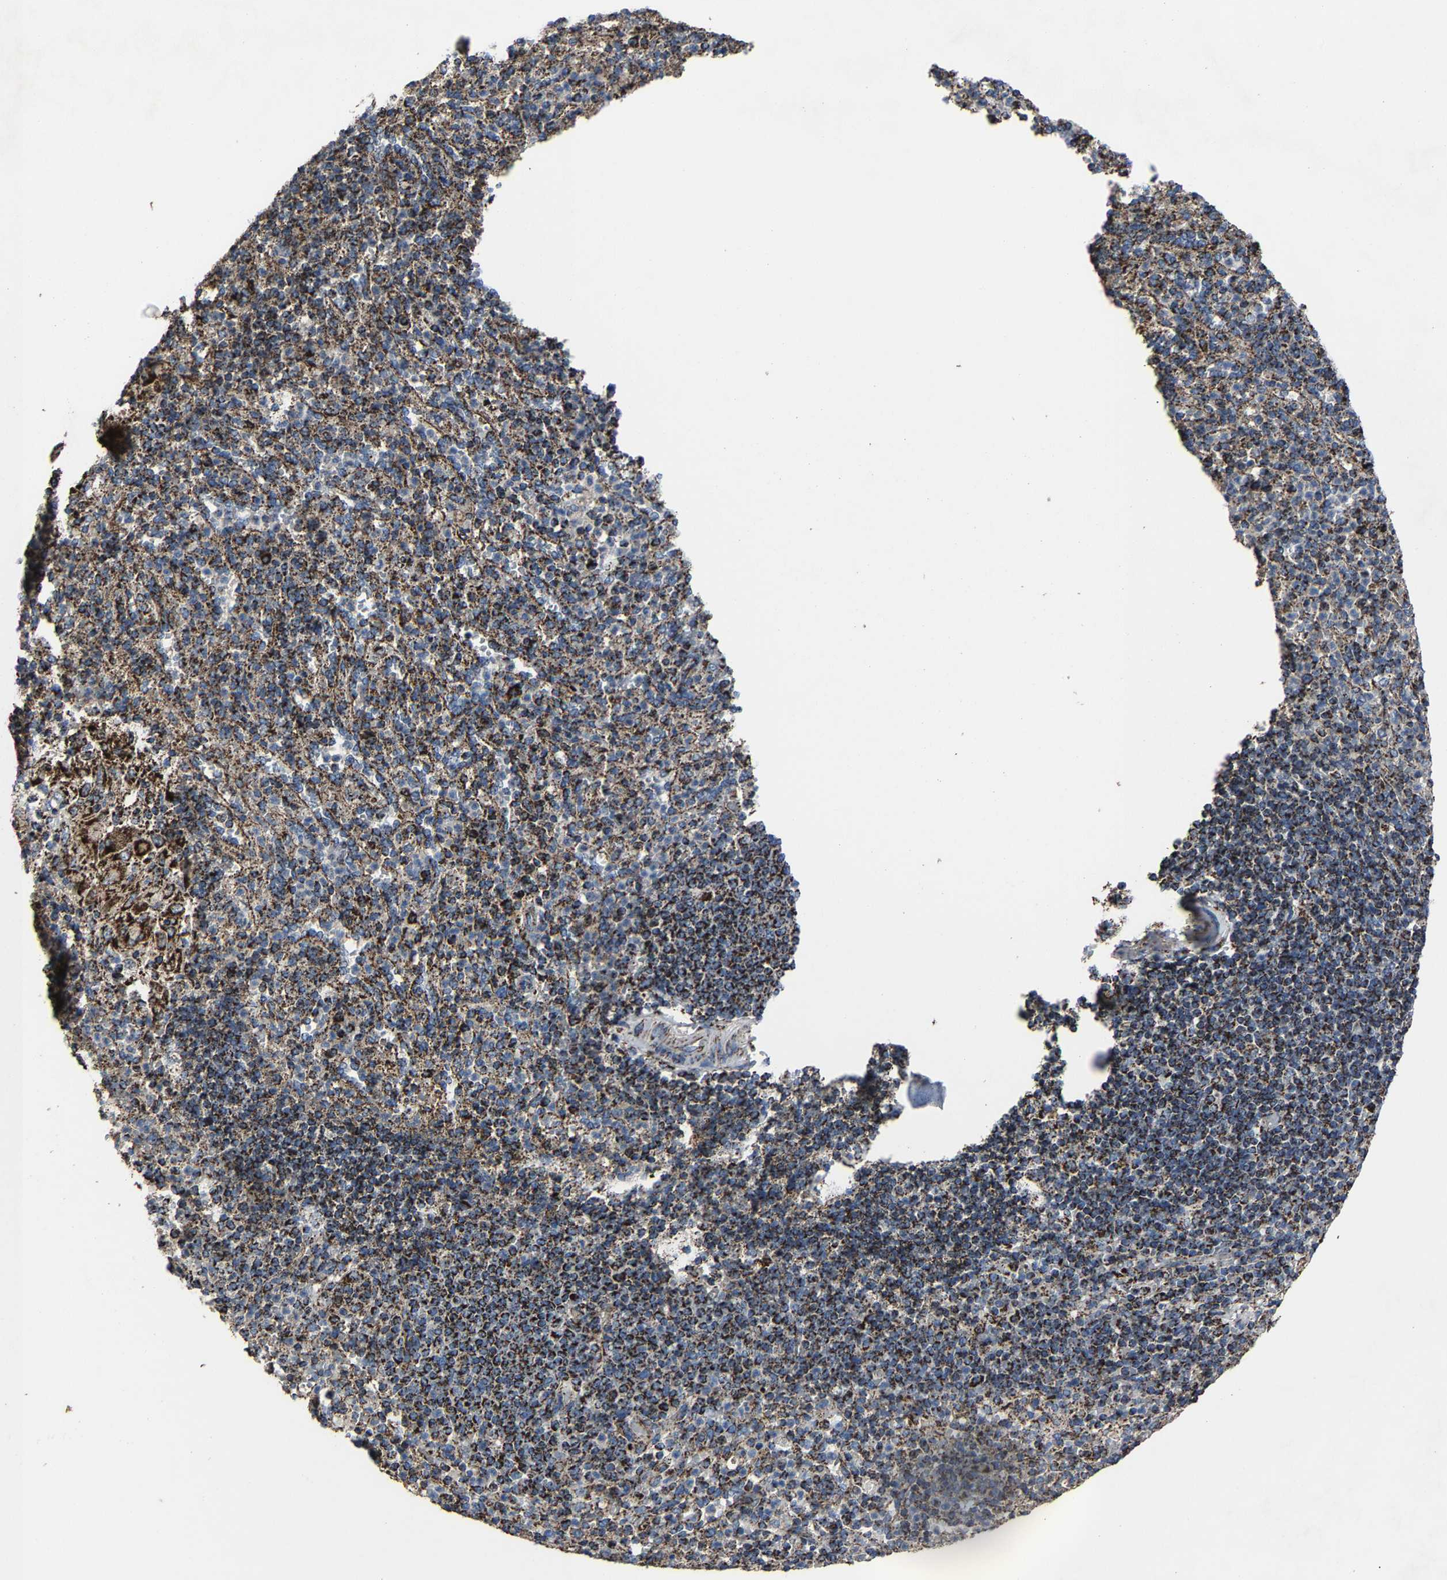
{"staining": {"intensity": "strong", "quantity": "25%-75%", "location": "cytoplasmic/membranous"}, "tissue": "spleen", "cell_type": "Cells in red pulp", "image_type": "normal", "snomed": [{"axis": "morphology", "description": "Normal tissue, NOS"}, {"axis": "topography", "description": "Spleen"}], "caption": "This image demonstrates IHC staining of unremarkable human spleen, with high strong cytoplasmic/membranous staining in approximately 25%-75% of cells in red pulp.", "gene": "NDUFV3", "patient": {"sex": "male", "age": 36}}